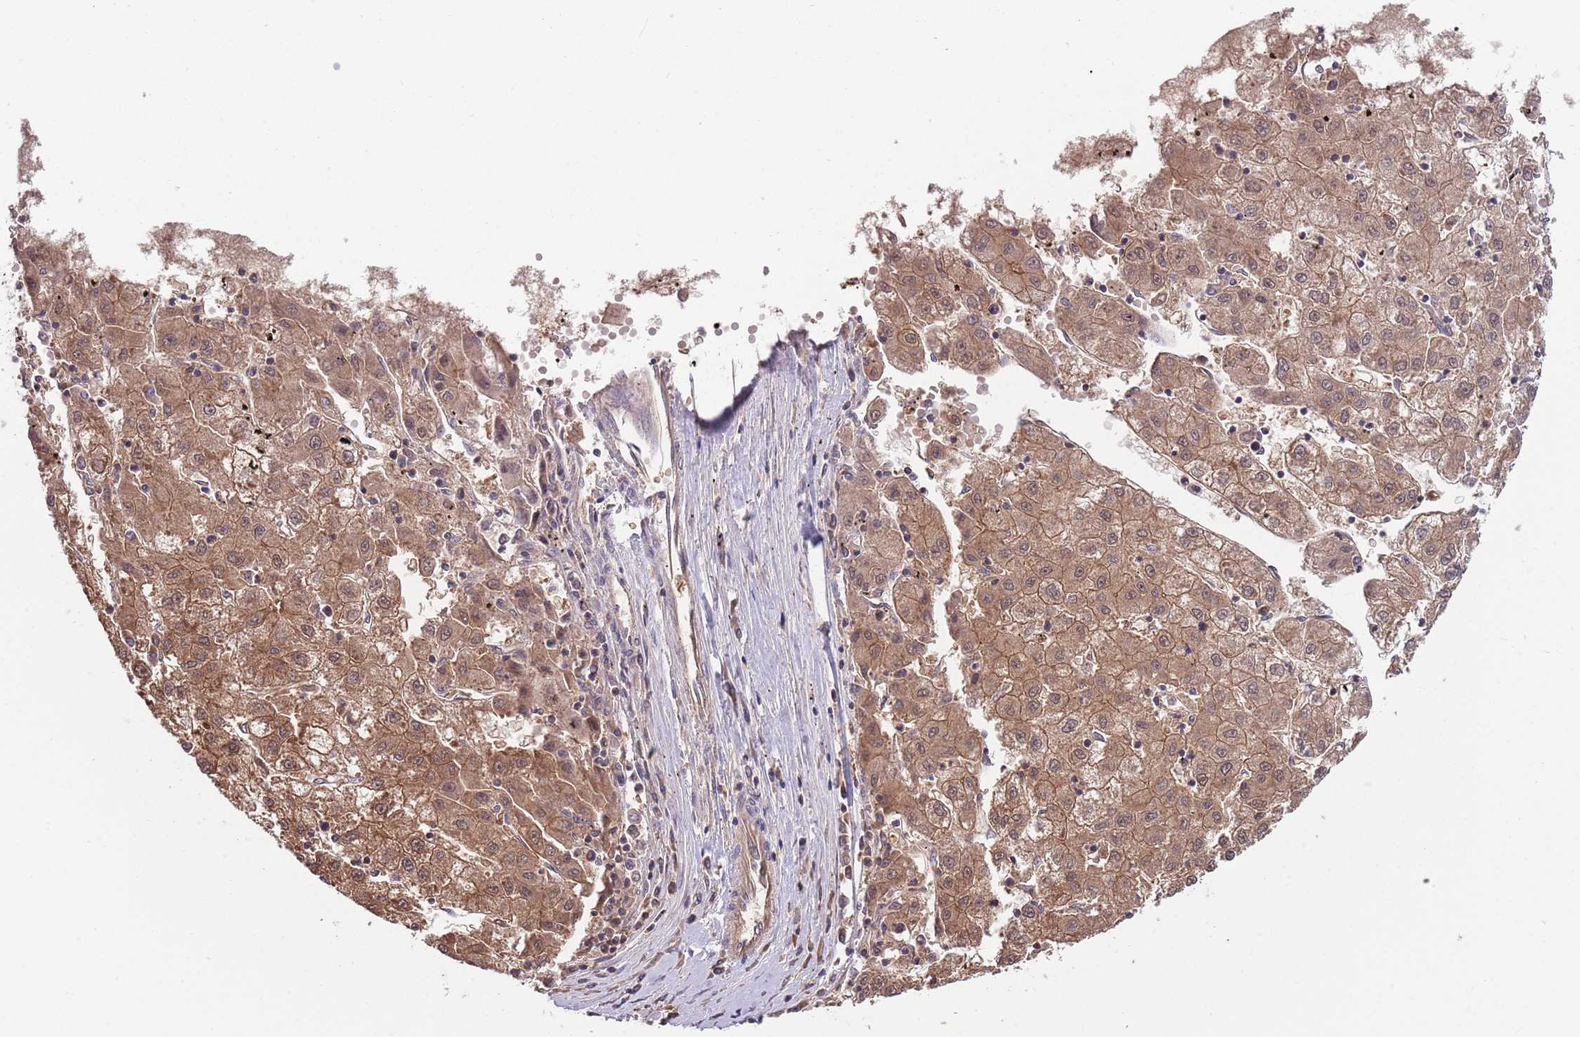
{"staining": {"intensity": "moderate", "quantity": ">75%", "location": "cytoplasmic/membranous"}, "tissue": "liver cancer", "cell_type": "Tumor cells", "image_type": "cancer", "snomed": [{"axis": "morphology", "description": "Carcinoma, Hepatocellular, NOS"}, {"axis": "topography", "description": "Liver"}], "caption": "Immunohistochemistry (IHC) image of neoplastic tissue: liver cancer stained using IHC displays medium levels of moderate protein expression localized specifically in the cytoplasmic/membranous of tumor cells, appearing as a cytoplasmic/membranous brown color.", "gene": "GSDMD", "patient": {"sex": "male", "age": 72}}